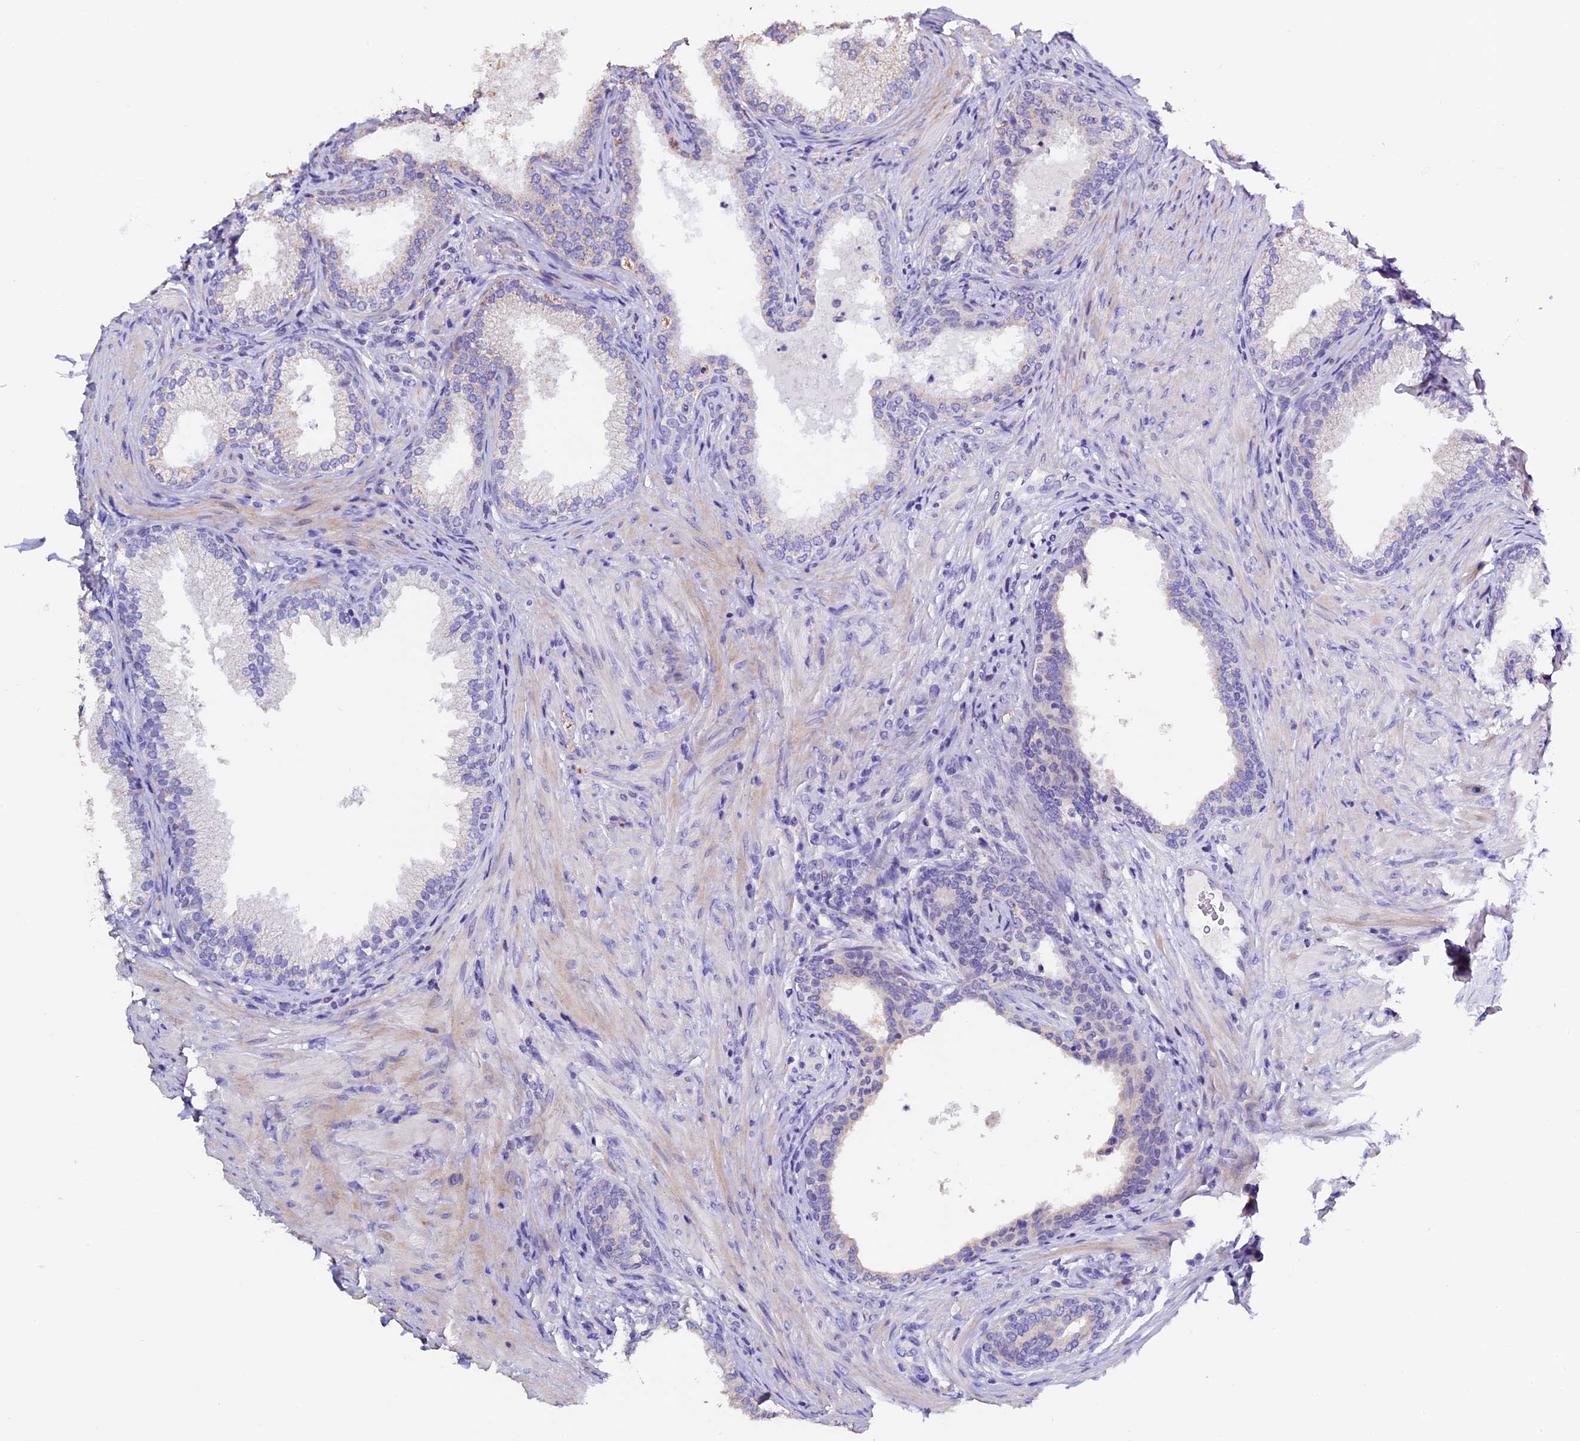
{"staining": {"intensity": "moderate", "quantity": "<25%", "location": "cytoplasmic/membranous"}, "tissue": "prostate", "cell_type": "Glandular cells", "image_type": "normal", "snomed": [{"axis": "morphology", "description": "Normal tissue, NOS"}, {"axis": "topography", "description": "Prostate"}], "caption": "Immunohistochemical staining of unremarkable human prostate displays low levels of moderate cytoplasmic/membranous staining in approximately <25% of glandular cells.", "gene": "FBXW9", "patient": {"sex": "male", "age": 76}}